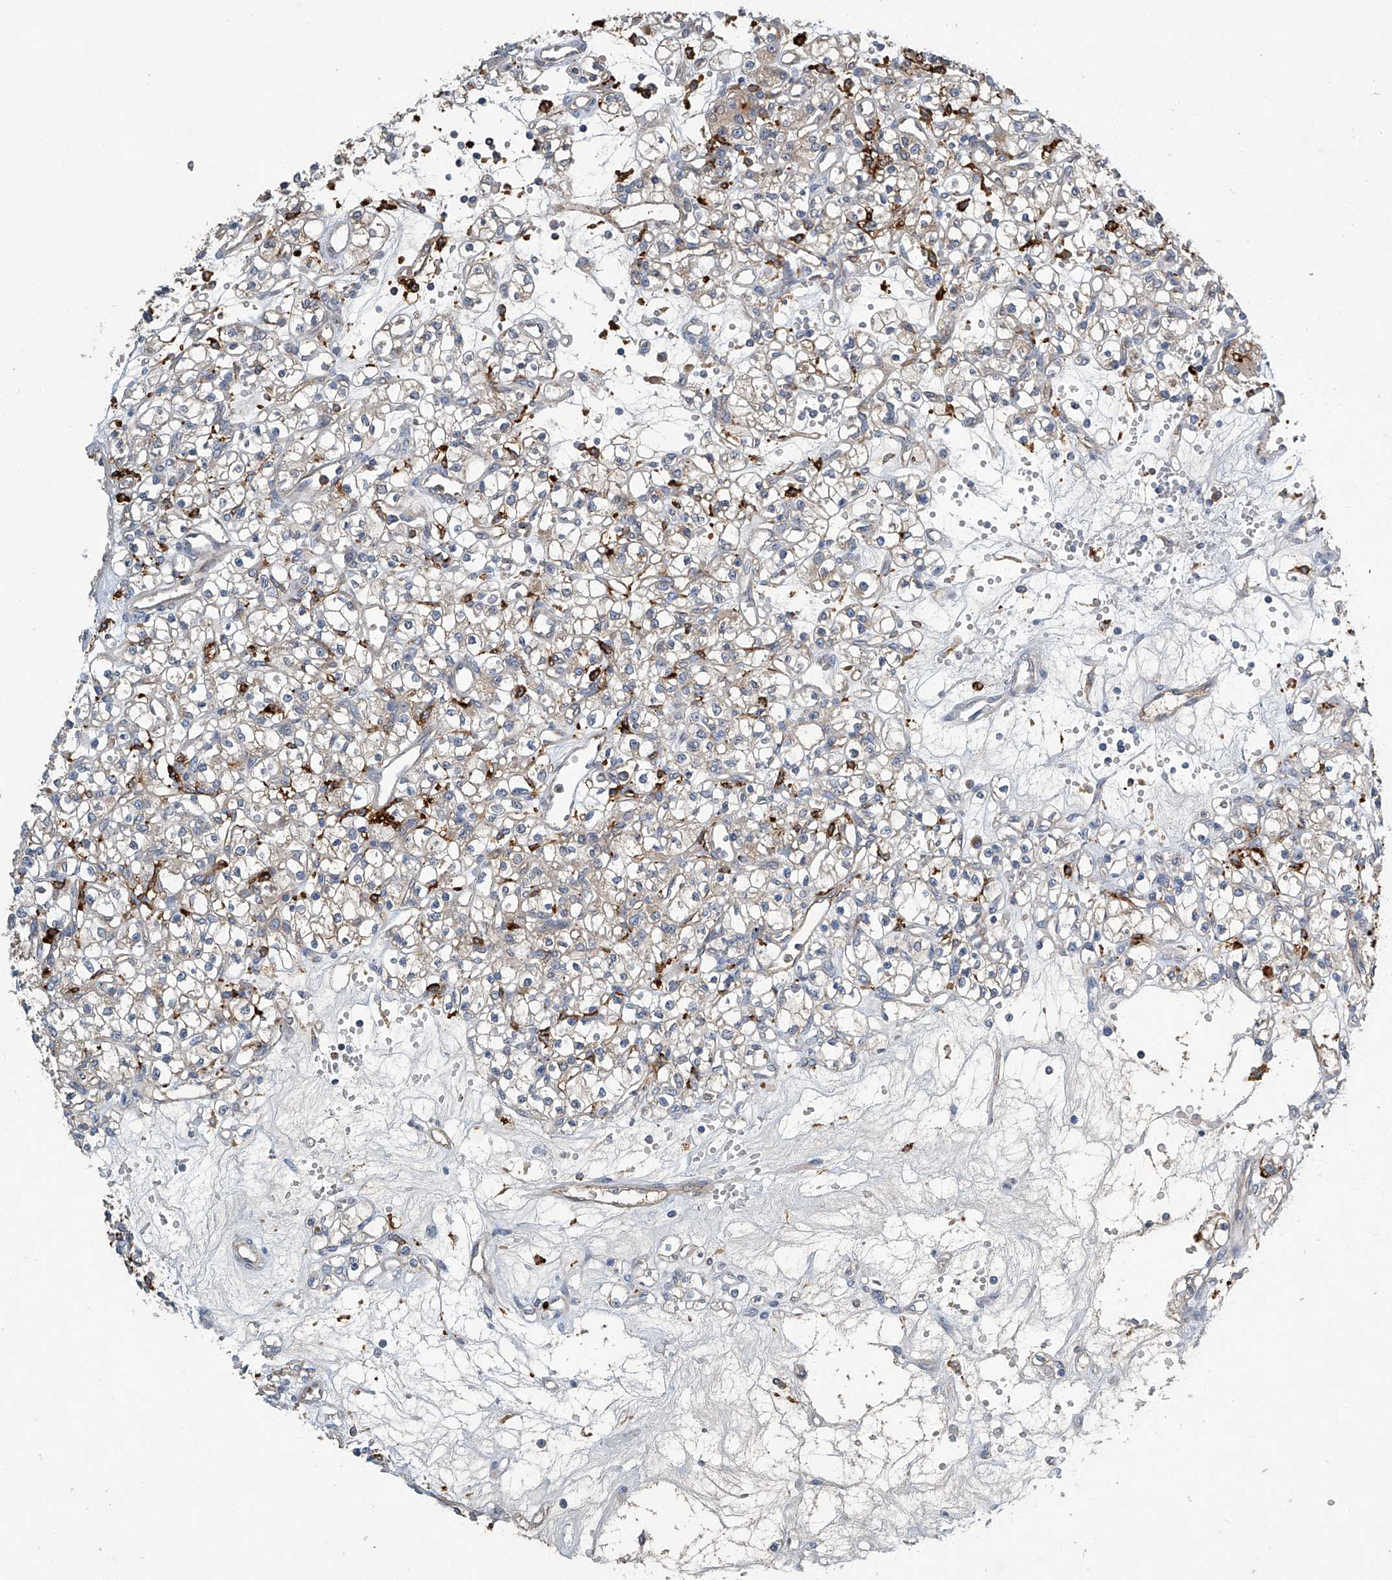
{"staining": {"intensity": "negative", "quantity": "none", "location": "none"}, "tissue": "renal cancer", "cell_type": "Tumor cells", "image_type": "cancer", "snomed": [{"axis": "morphology", "description": "Adenocarcinoma, NOS"}, {"axis": "topography", "description": "Kidney"}], "caption": "Tumor cells are negative for protein expression in human adenocarcinoma (renal). (Brightfield microscopy of DAB immunohistochemistry (IHC) at high magnification).", "gene": "FAM167A", "patient": {"sex": "female", "age": 59}}